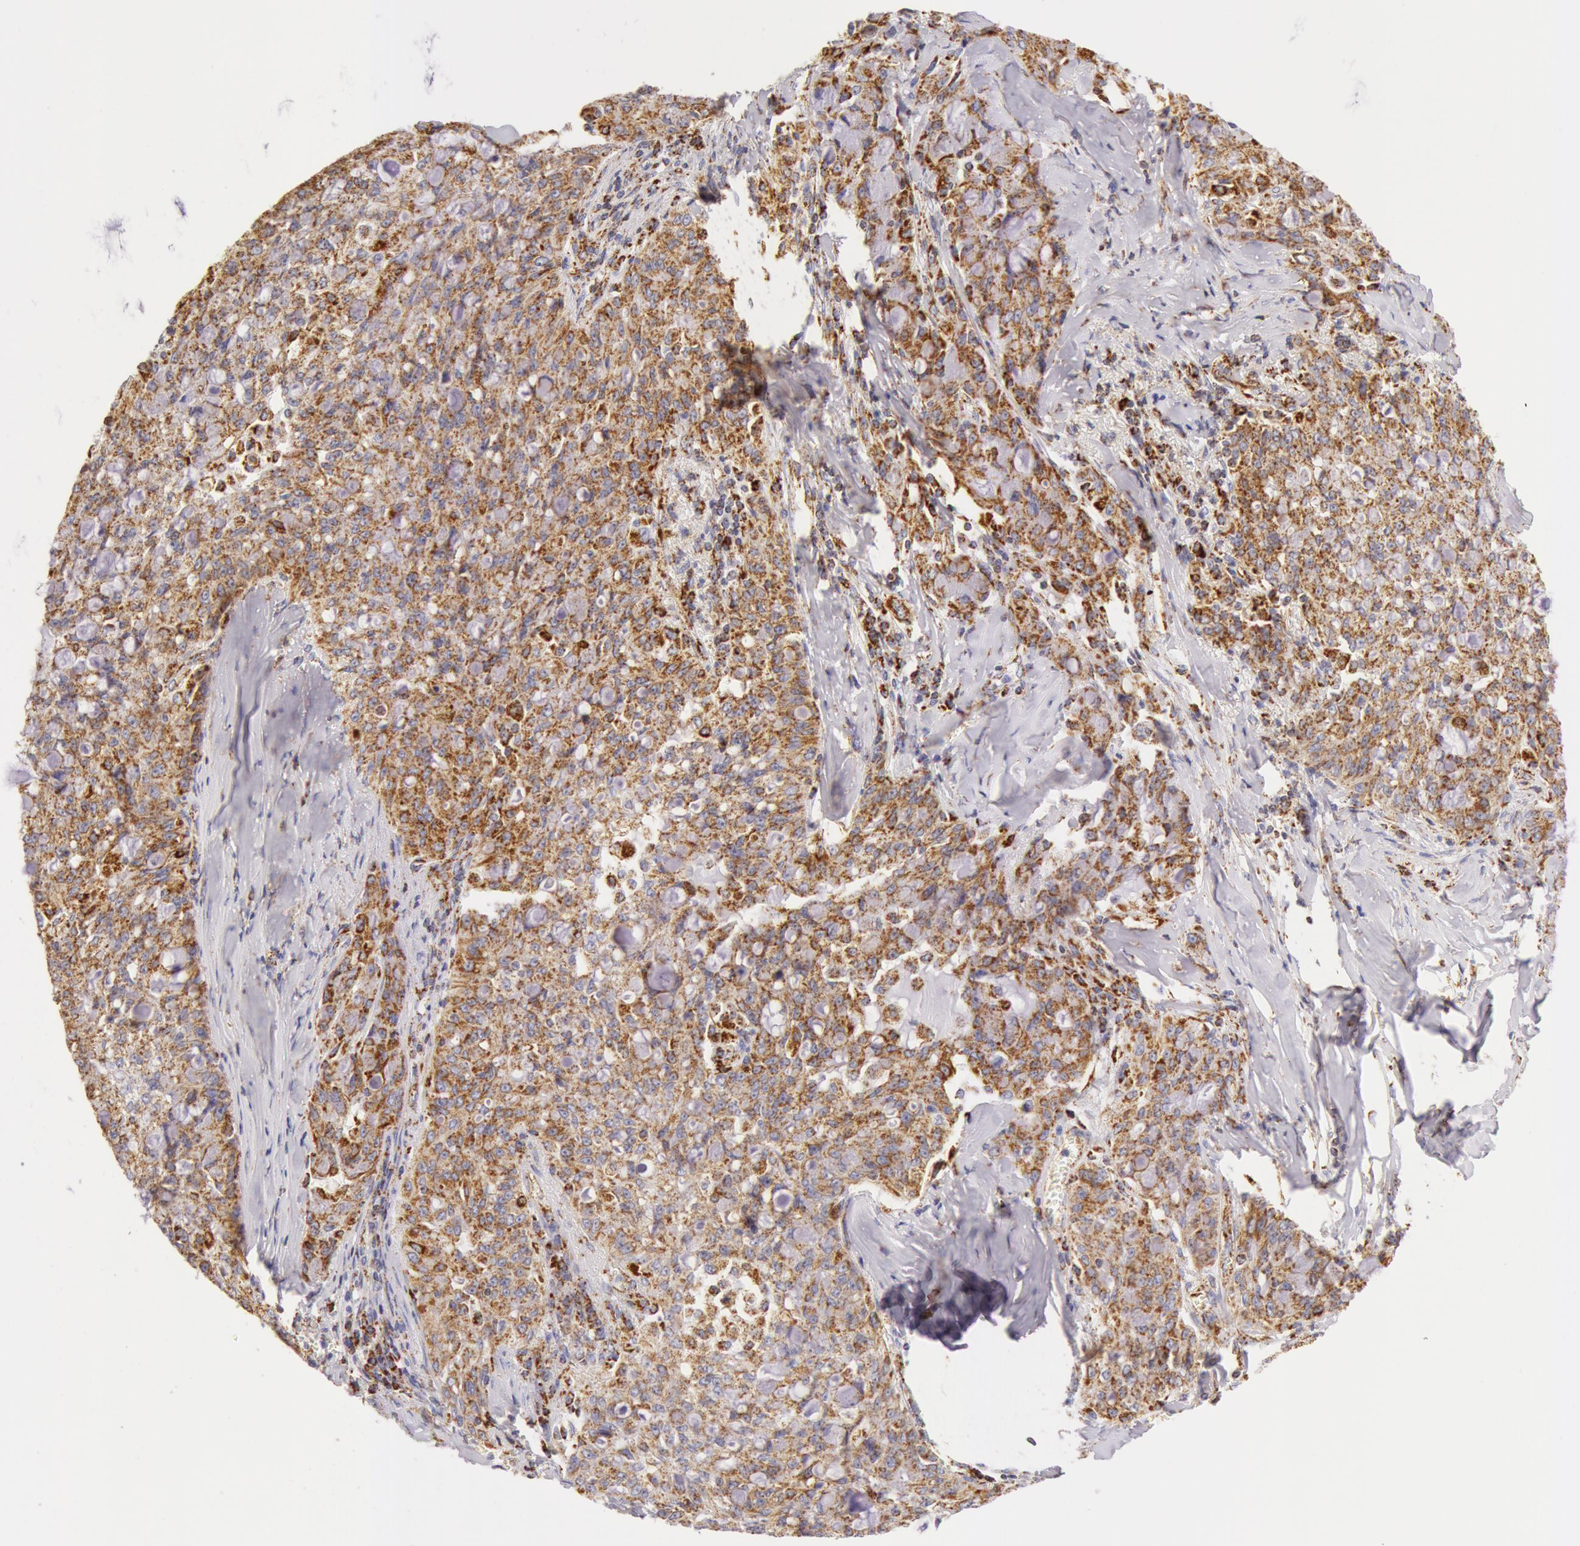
{"staining": {"intensity": "moderate", "quantity": ">75%", "location": "cytoplasmic/membranous"}, "tissue": "lung cancer", "cell_type": "Tumor cells", "image_type": "cancer", "snomed": [{"axis": "morphology", "description": "Adenocarcinoma, NOS"}, {"axis": "topography", "description": "Lung"}], "caption": "Immunohistochemistry histopathology image of adenocarcinoma (lung) stained for a protein (brown), which shows medium levels of moderate cytoplasmic/membranous expression in about >75% of tumor cells.", "gene": "ATP5F1B", "patient": {"sex": "female", "age": 44}}